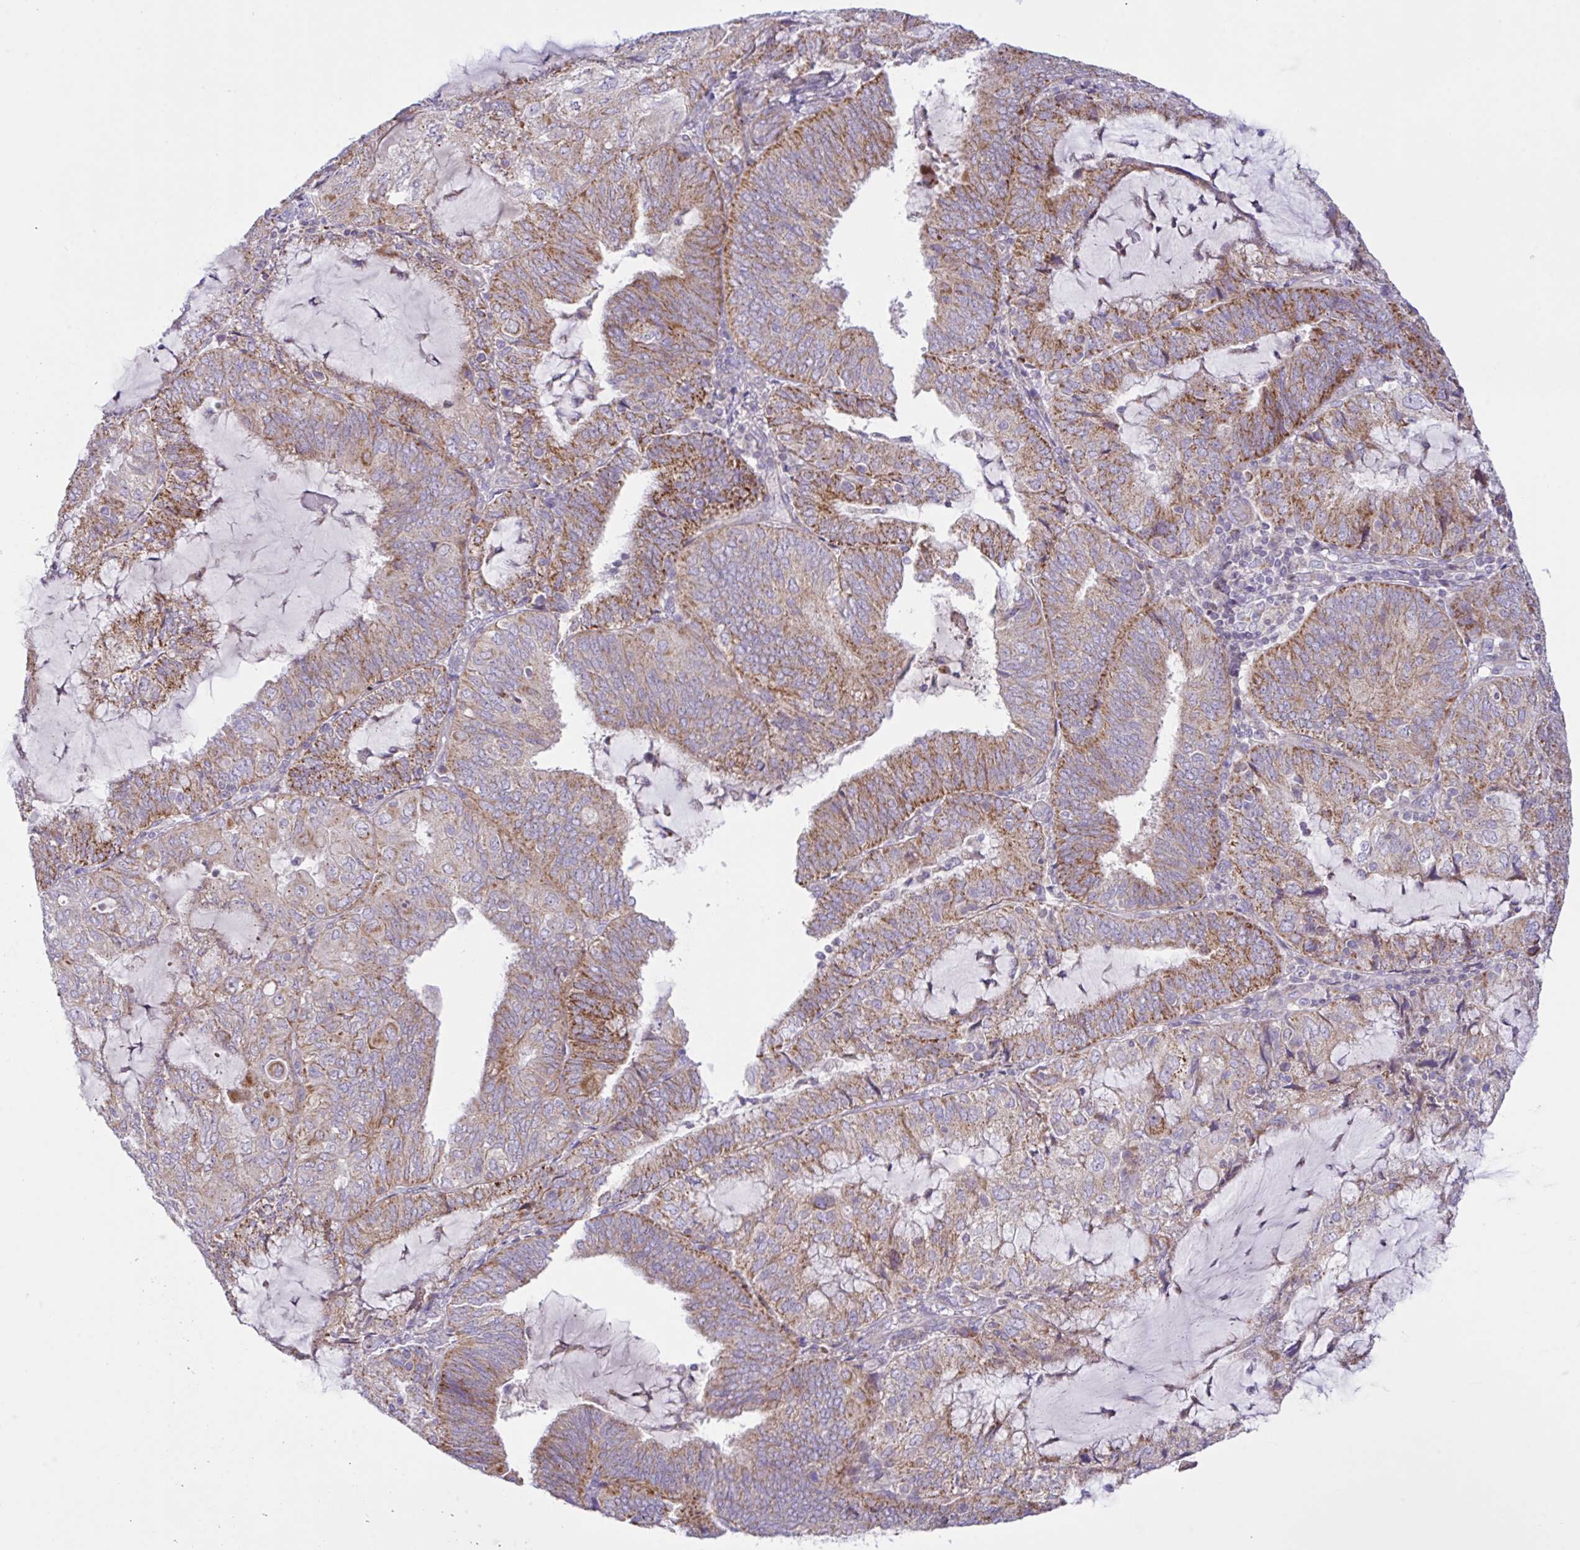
{"staining": {"intensity": "moderate", "quantity": ">75%", "location": "cytoplasmic/membranous"}, "tissue": "endometrial cancer", "cell_type": "Tumor cells", "image_type": "cancer", "snomed": [{"axis": "morphology", "description": "Adenocarcinoma, NOS"}, {"axis": "topography", "description": "Endometrium"}], "caption": "Brown immunohistochemical staining in endometrial adenocarcinoma exhibits moderate cytoplasmic/membranous expression in about >75% of tumor cells.", "gene": "CHDH", "patient": {"sex": "female", "age": 81}}